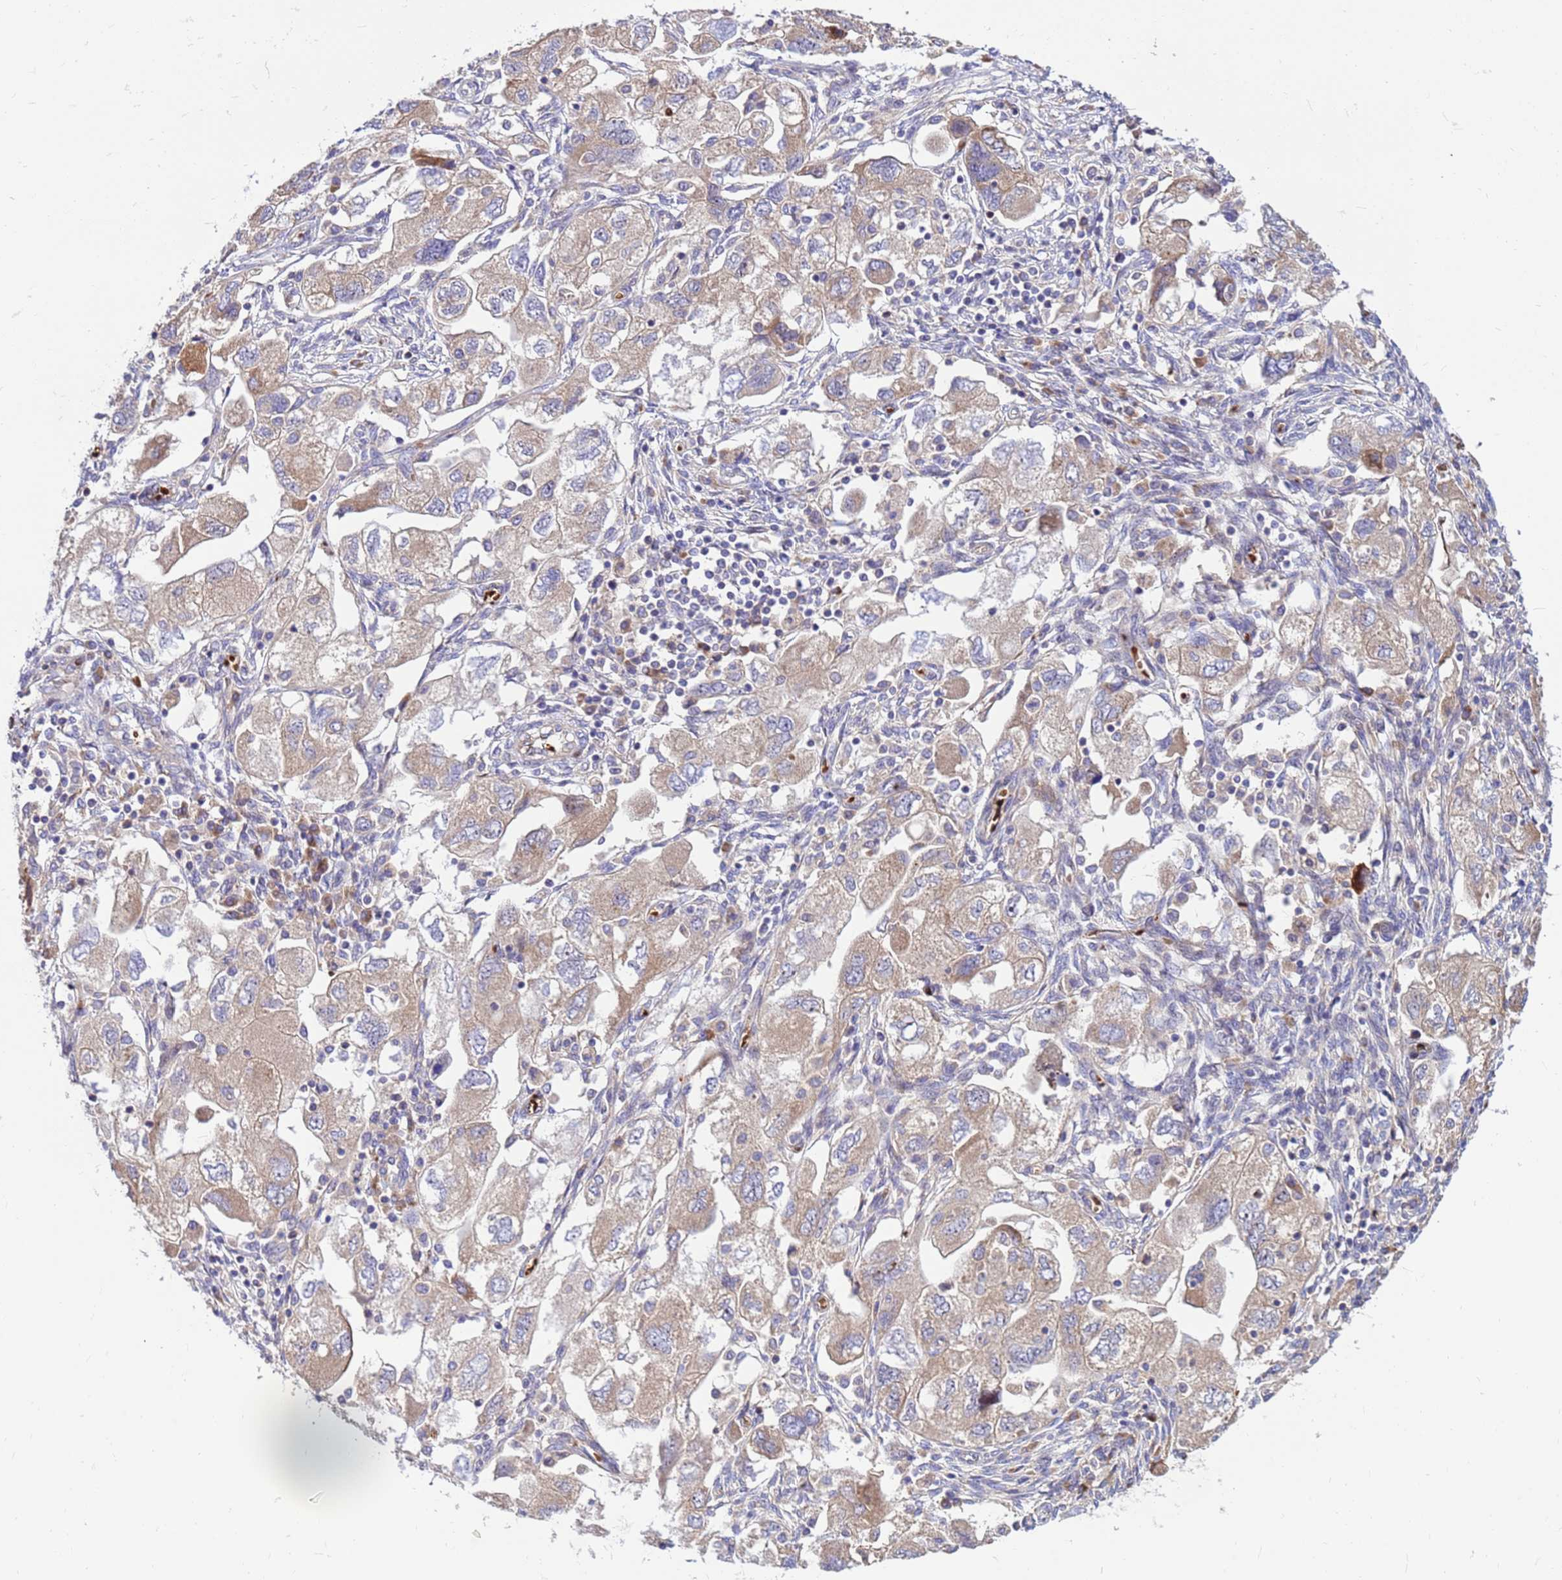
{"staining": {"intensity": "weak", "quantity": "25%-75%", "location": "cytoplasmic/membranous"}, "tissue": "ovarian cancer", "cell_type": "Tumor cells", "image_type": "cancer", "snomed": [{"axis": "morphology", "description": "Carcinoma, NOS"}, {"axis": "morphology", "description": "Cystadenocarcinoma, serous, NOS"}, {"axis": "topography", "description": "Ovary"}], "caption": "Tumor cells show weak cytoplasmic/membranous staining in about 25%-75% of cells in ovarian cancer (serous cystadenocarcinoma). The protein of interest is stained brown, and the nuclei are stained in blue (DAB (3,3'-diaminobenzidine) IHC with brightfield microscopy, high magnification).", "gene": "ZNF669", "patient": {"sex": "female", "age": 69}}